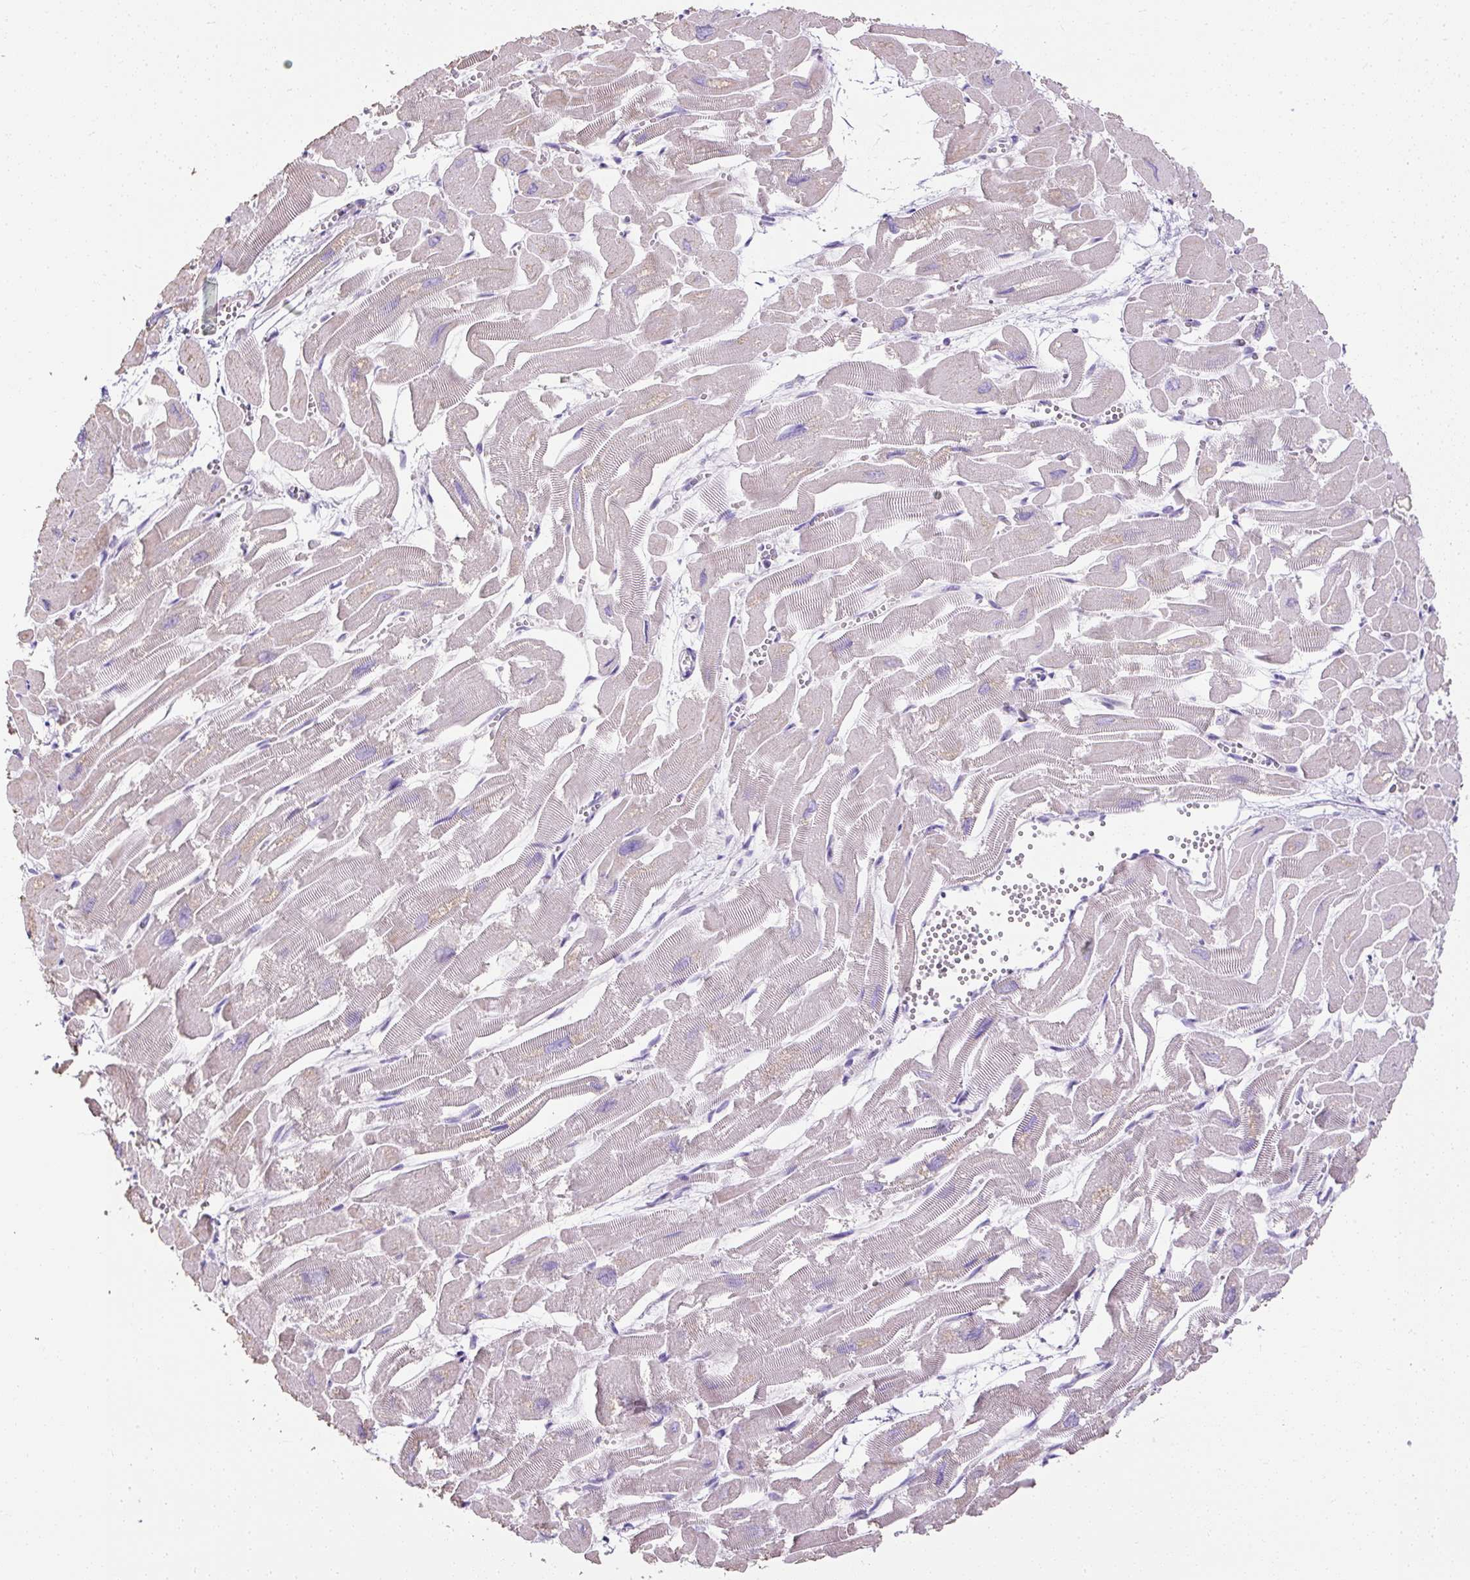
{"staining": {"intensity": "moderate", "quantity": "25%-75%", "location": "cytoplasmic/membranous"}, "tissue": "heart muscle", "cell_type": "Cardiomyocytes", "image_type": "normal", "snomed": [{"axis": "morphology", "description": "Normal tissue, NOS"}, {"axis": "topography", "description": "Heart"}], "caption": "Immunohistochemistry (DAB) staining of unremarkable human heart muscle shows moderate cytoplasmic/membranous protein staining in approximately 25%-75% of cardiomyocytes.", "gene": "C2CD4C", "patient": {"sex": "male", "age": 54}}